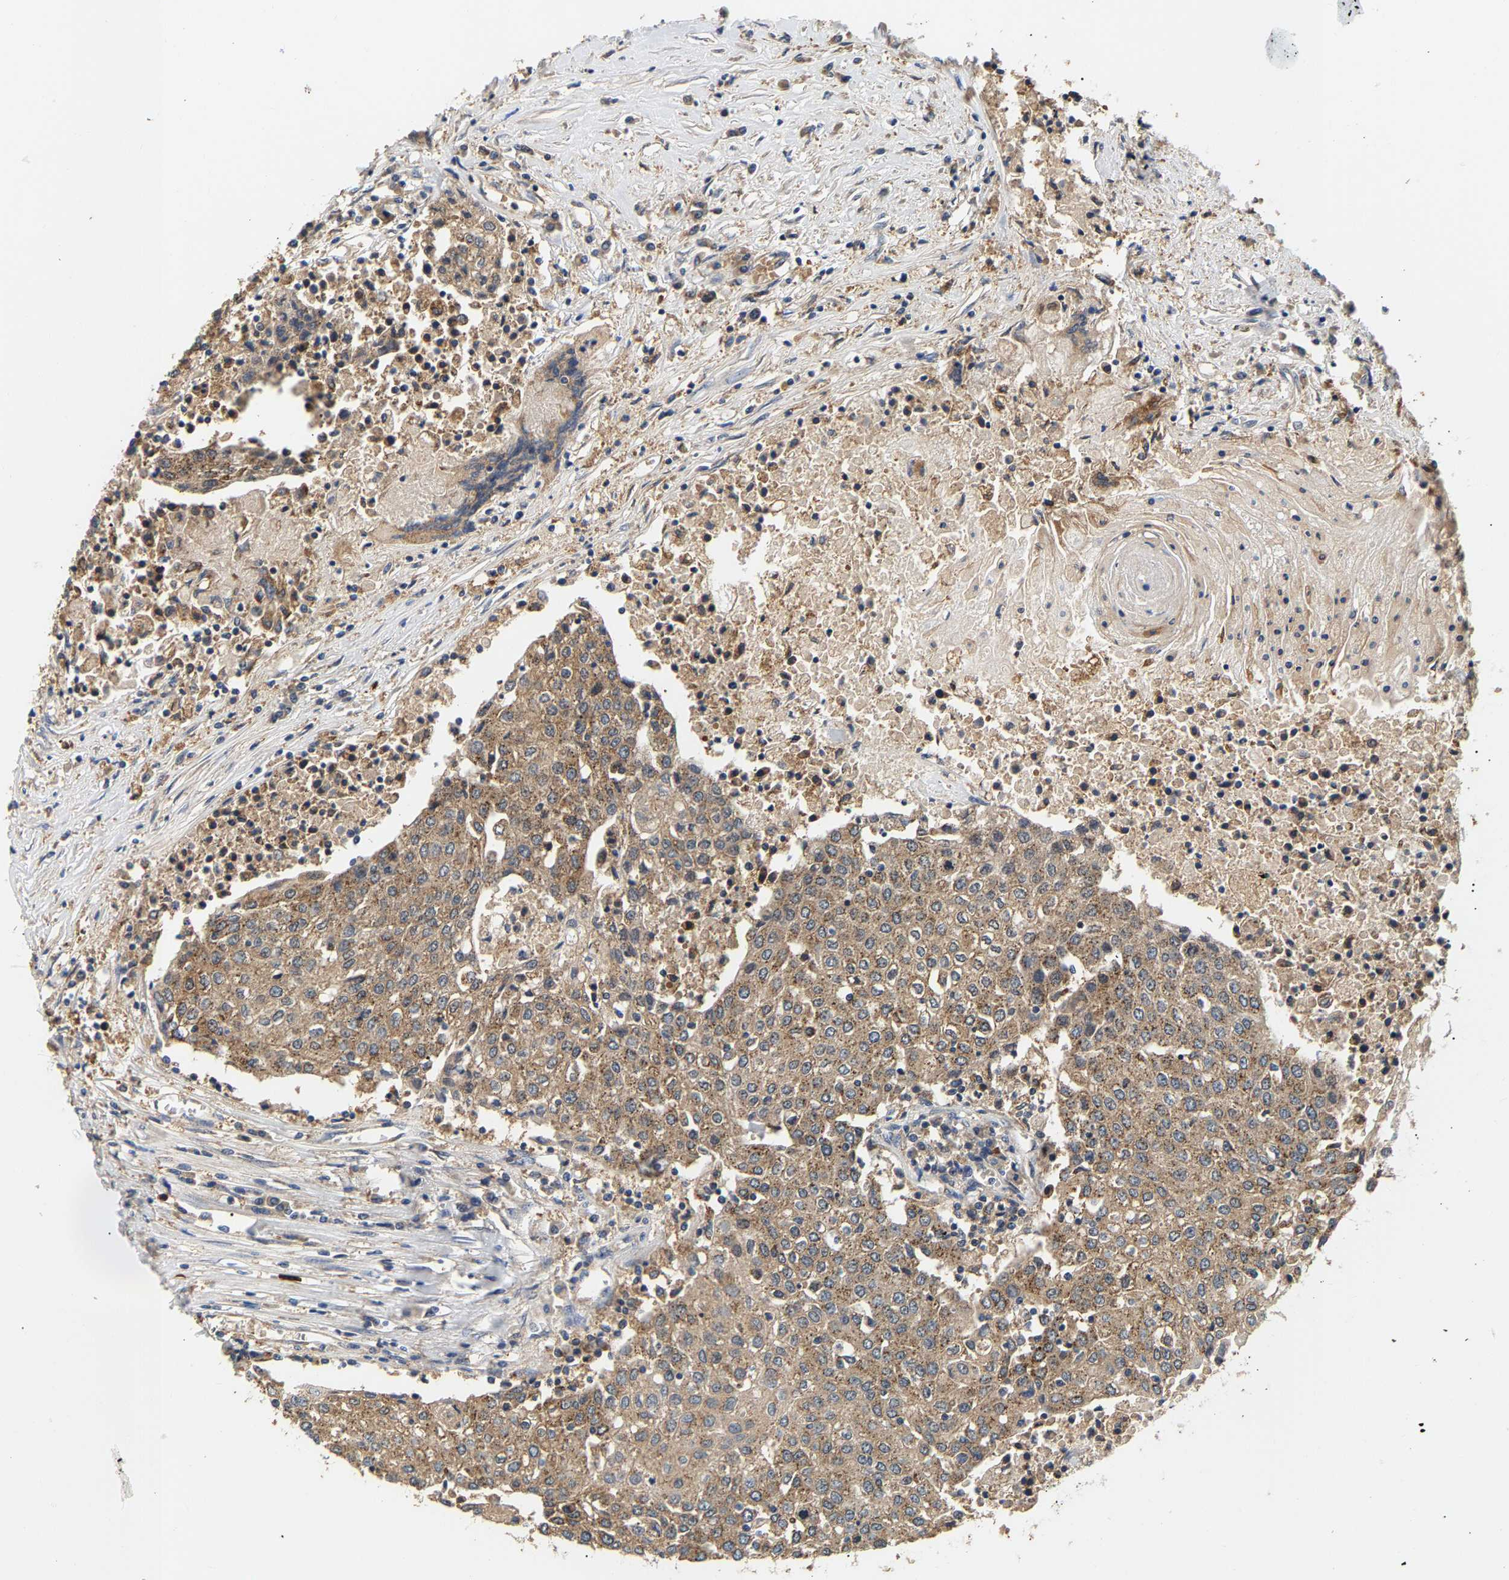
{"staining": {"intensity": "weak", "quantity": ">75%", "location": "cytoplasmic/membranous"}, "tissue": "urothelial cancer", "cell_type": "Tumor cells", "image_type": "cancer", "snomed": [{"axis": "morphology", "description": "Urothelial carcinoma, High grade"}, {"axis": "topography", "description": "Urinary bladder"}], "caption": "A histopathology image of human urothelial cancer stained for a protein exhibits weak cytoplasmic/membranous brown staining in tumor cells.", "gene": "PPID", "patient": {"sex": "female", "age": 85}}